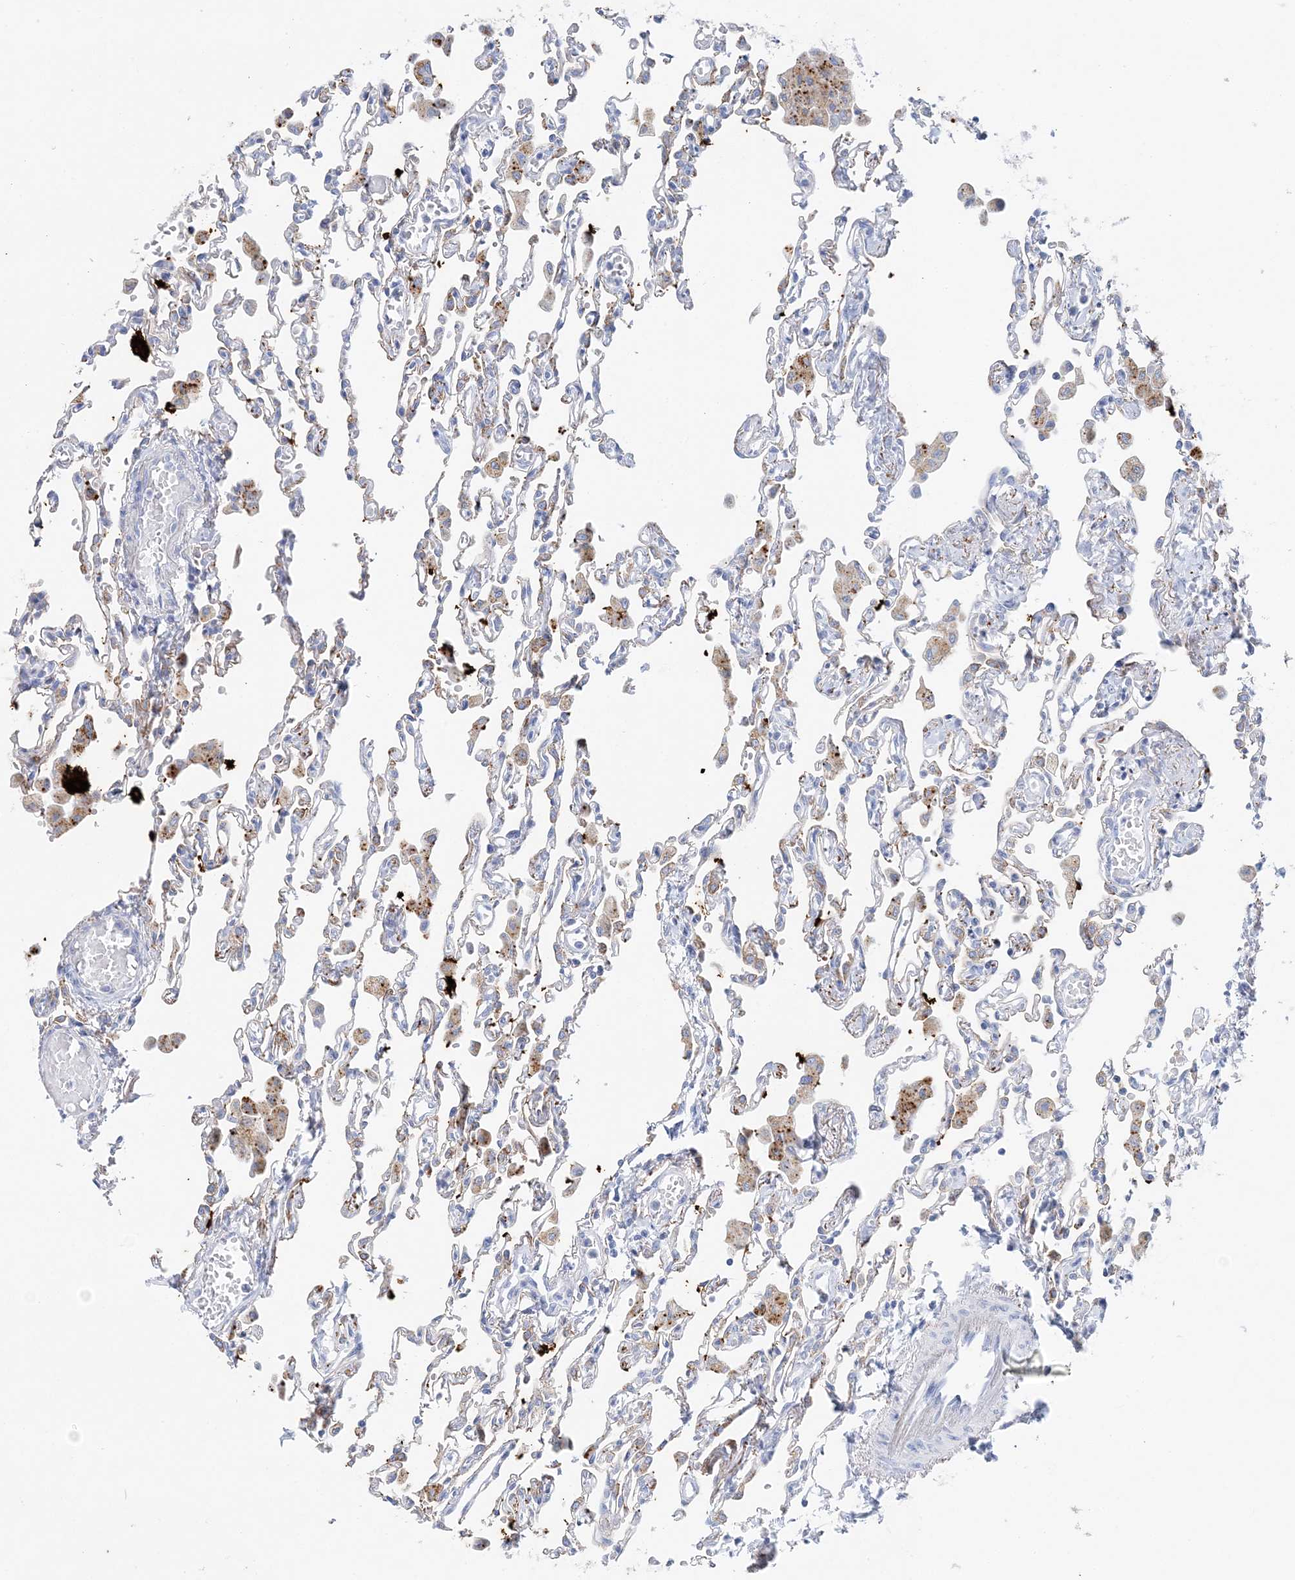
{"staining": {"intensity": "negative", "quantity": "none", "location": "none"}, "tissue": "lung", "cell_type": "Alveolar cells", "image_type": "normal", "snomed": [{"axis": "morphology", "description": "Normal tissue, NOS"}, {"axis": "topography", "description": "Bronchus"}, {"axis": "topography", "description": "Lung"}], "caption": "Image shows no significant protein positivity in alveolar cells of normal lung. (Immunohistochemistry (ihc), brightfield microscopy, high magnification).", "gene": "SLC5A6", "patient": {"sex": "female", "age": 49}}